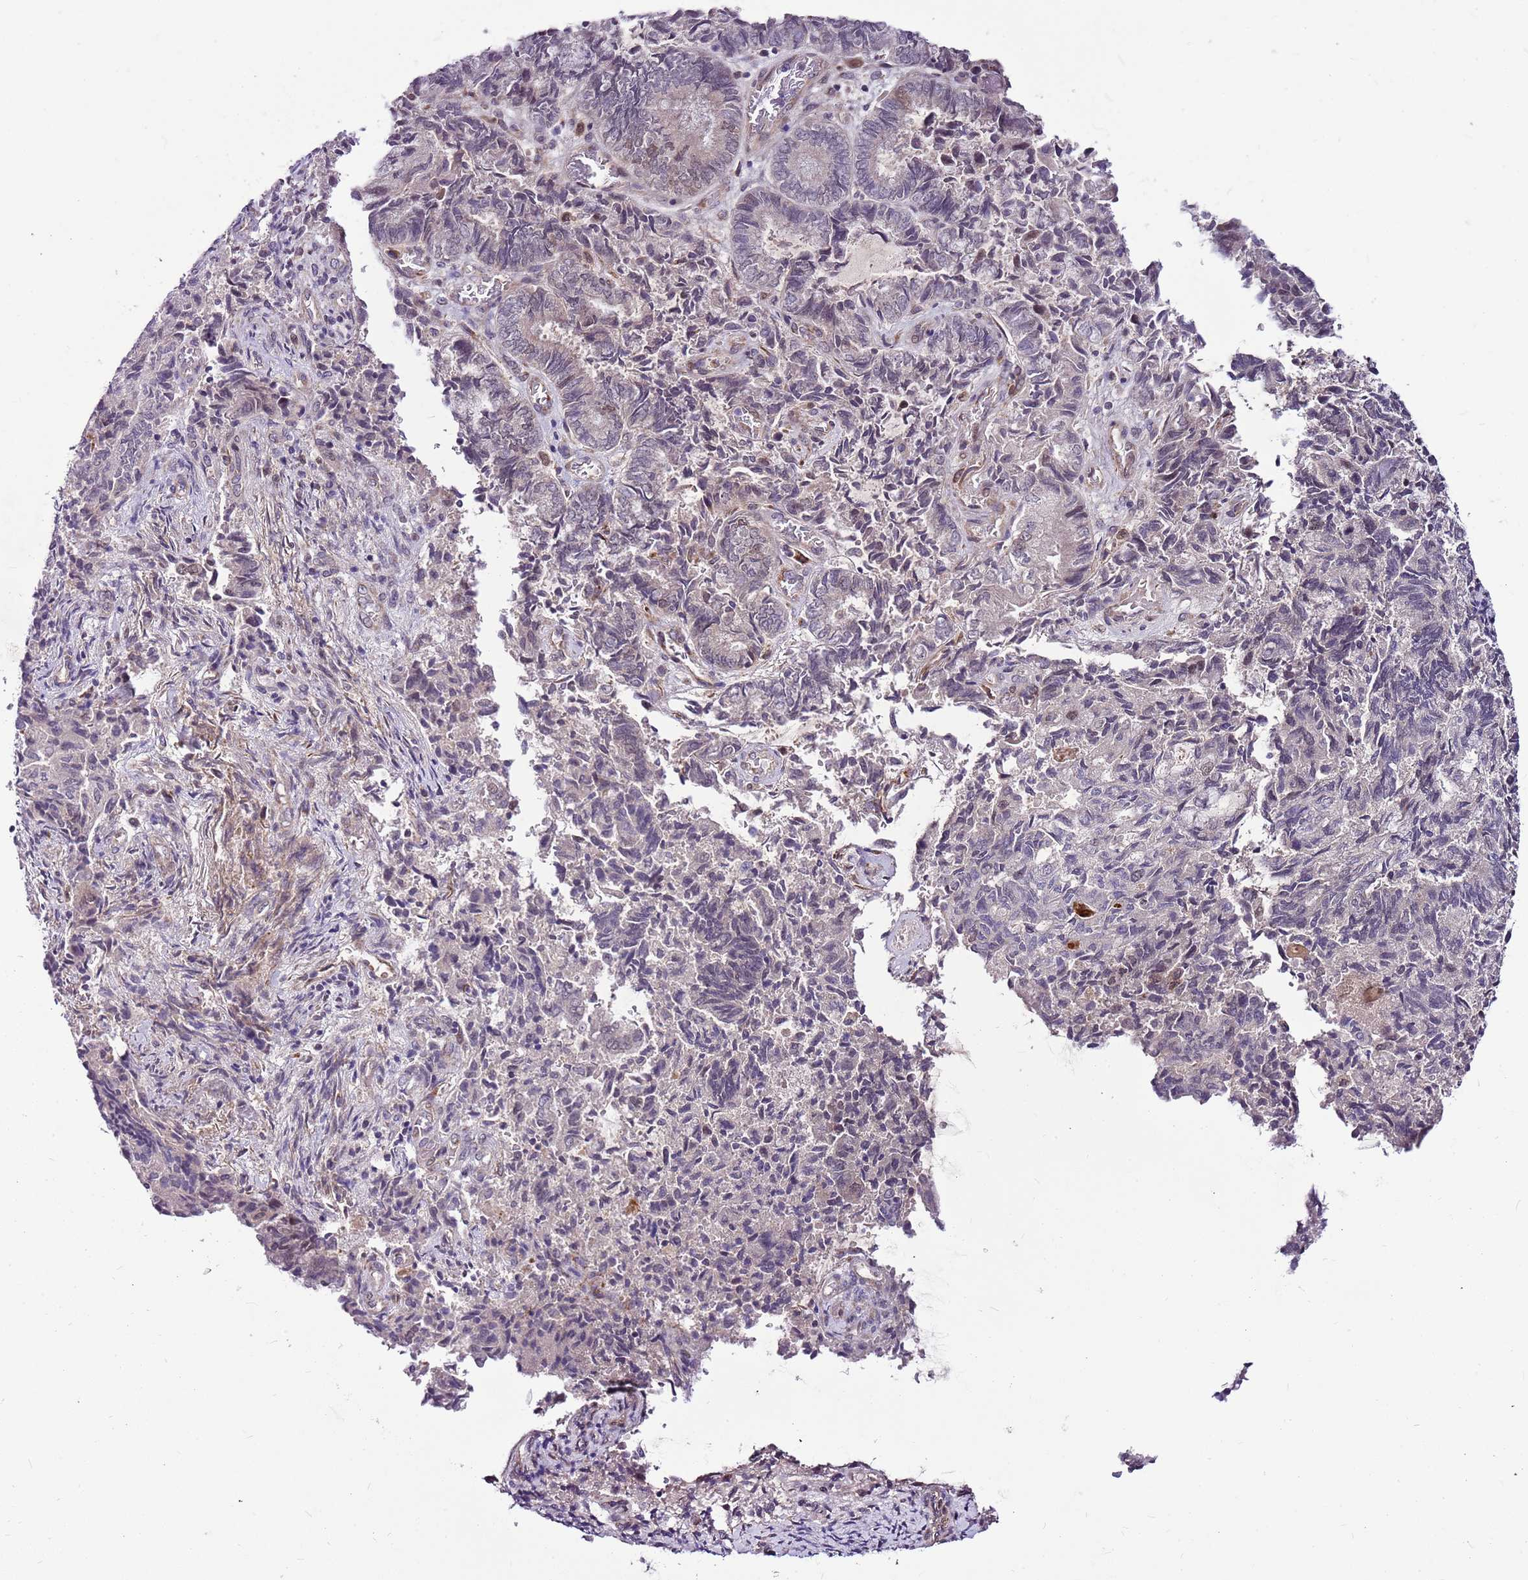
{"staining": {"intensity": "weak", "quantity": "<25%", "location": "nuclear"}, "tissue": "endometrial cancer", "cell_type": "Tumor cells", "image_type": "cancer", "snomed": [{"axis": "morphology", "description": "Adenocarcinoma, NOS"}, {"axis": "topography", "description": "Endometrium"}], "caption": "High magnification brightfield microscopy of adenocarcinoma (endometrial) stained with DAB (3,3'-diaminobenzidine) (brown) and counterstained with hematoxylin (blue): tumor cells show no significant expression.", "gene": "POLE3", "patient": {"sex": "female", "age": 80}}